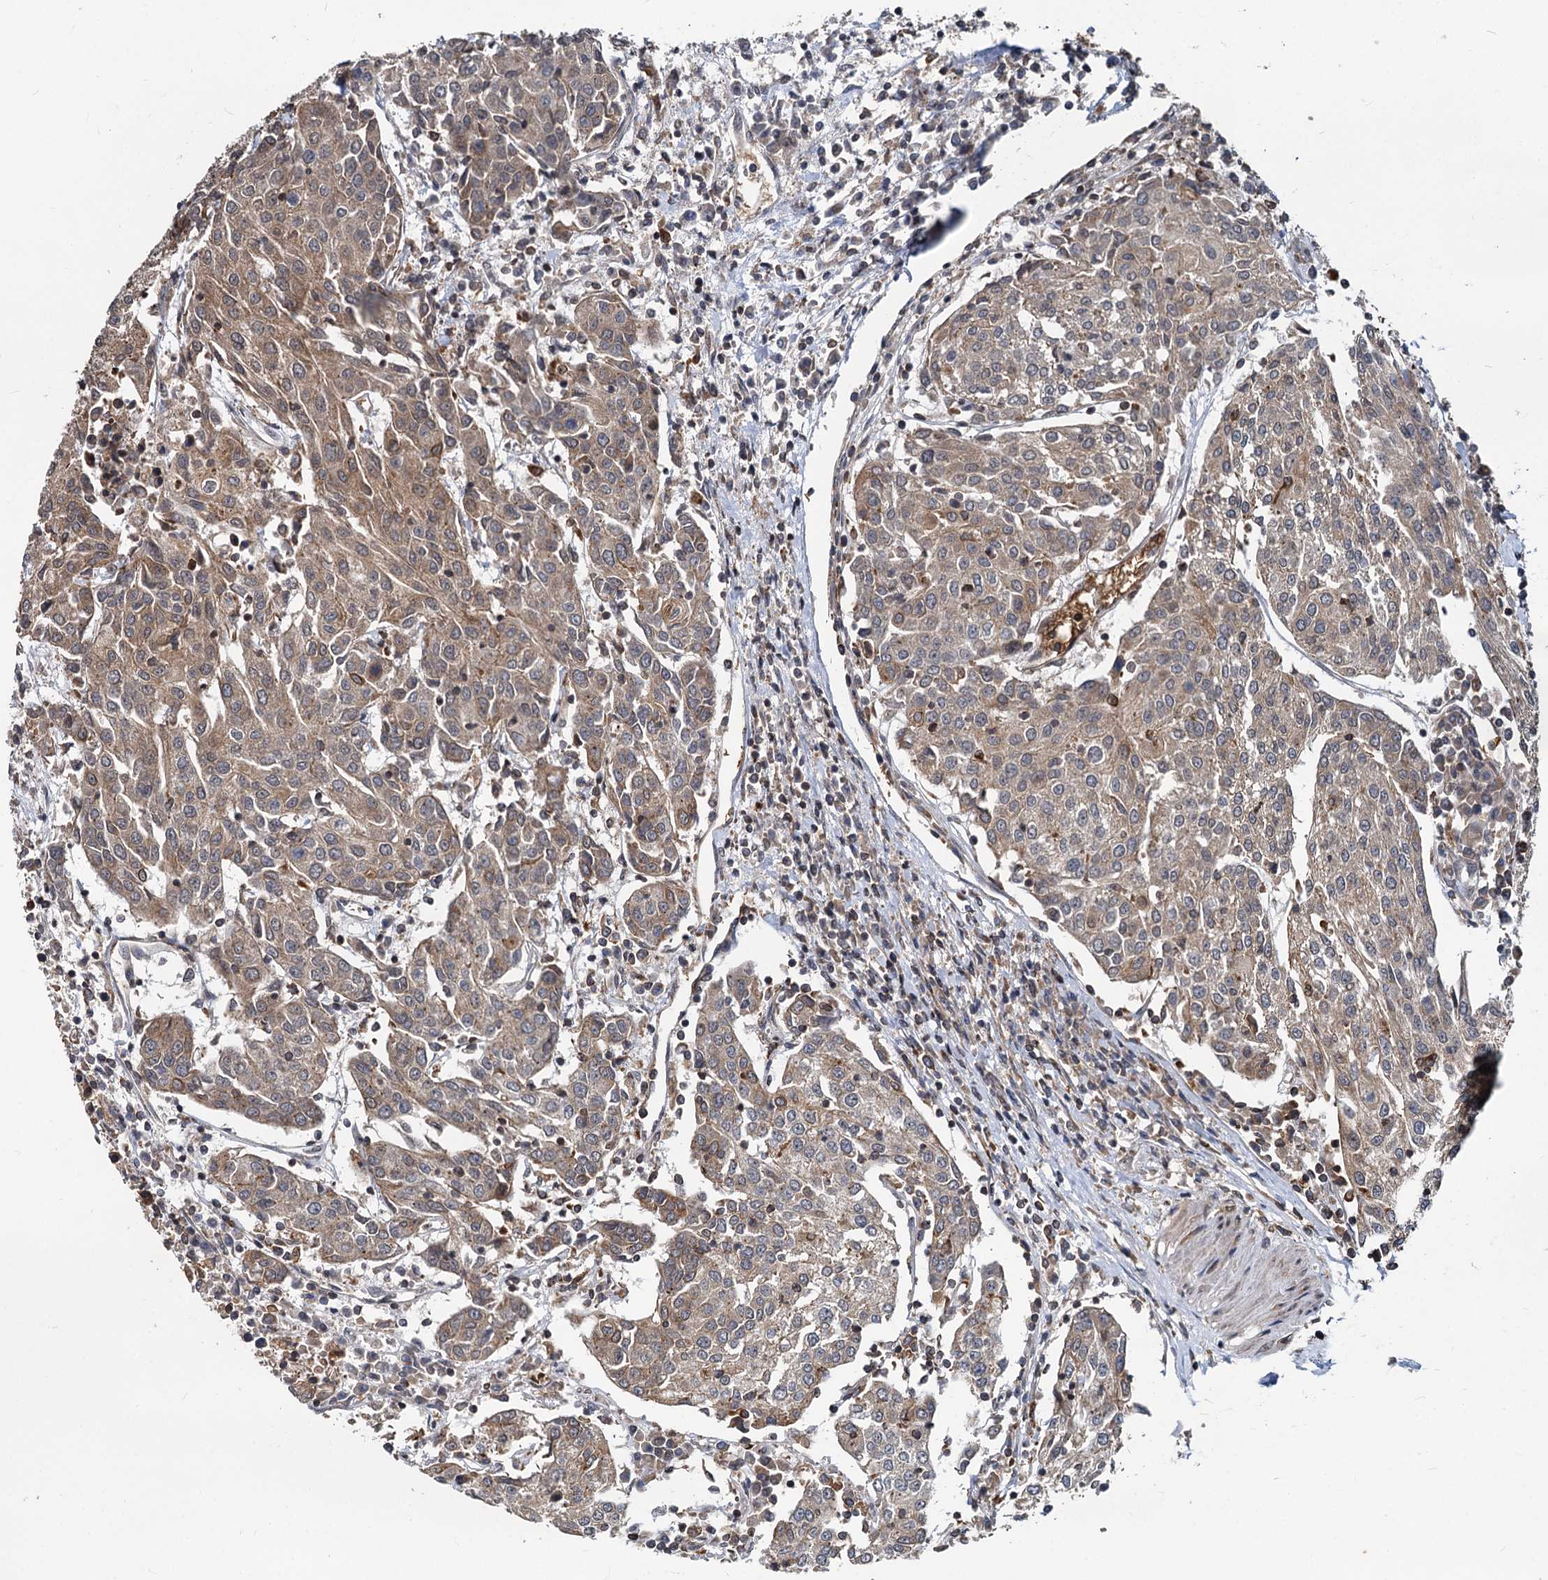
{"staining": {"intensity": "weak", "quantity": "25%-75%", "location": "cytoplasmic/membranous"}, "tissue": "urothelial cancer", "cell_type": "Tumor cells", "image_type": "cancer", "snomed": [{"axis": "morphology", "description": "Urothelial carcinoma, High grade"}, {"axis": "topography", "description": "Urinary bladder"}], "caption": "Protein staining of urothelial cancer tissue demonstrates weak cytoplasmic/membranous expression in about 25%-75% of tumor cells.", "gene": "STIM1", "patient": {"sex": "female", "age": 85}}